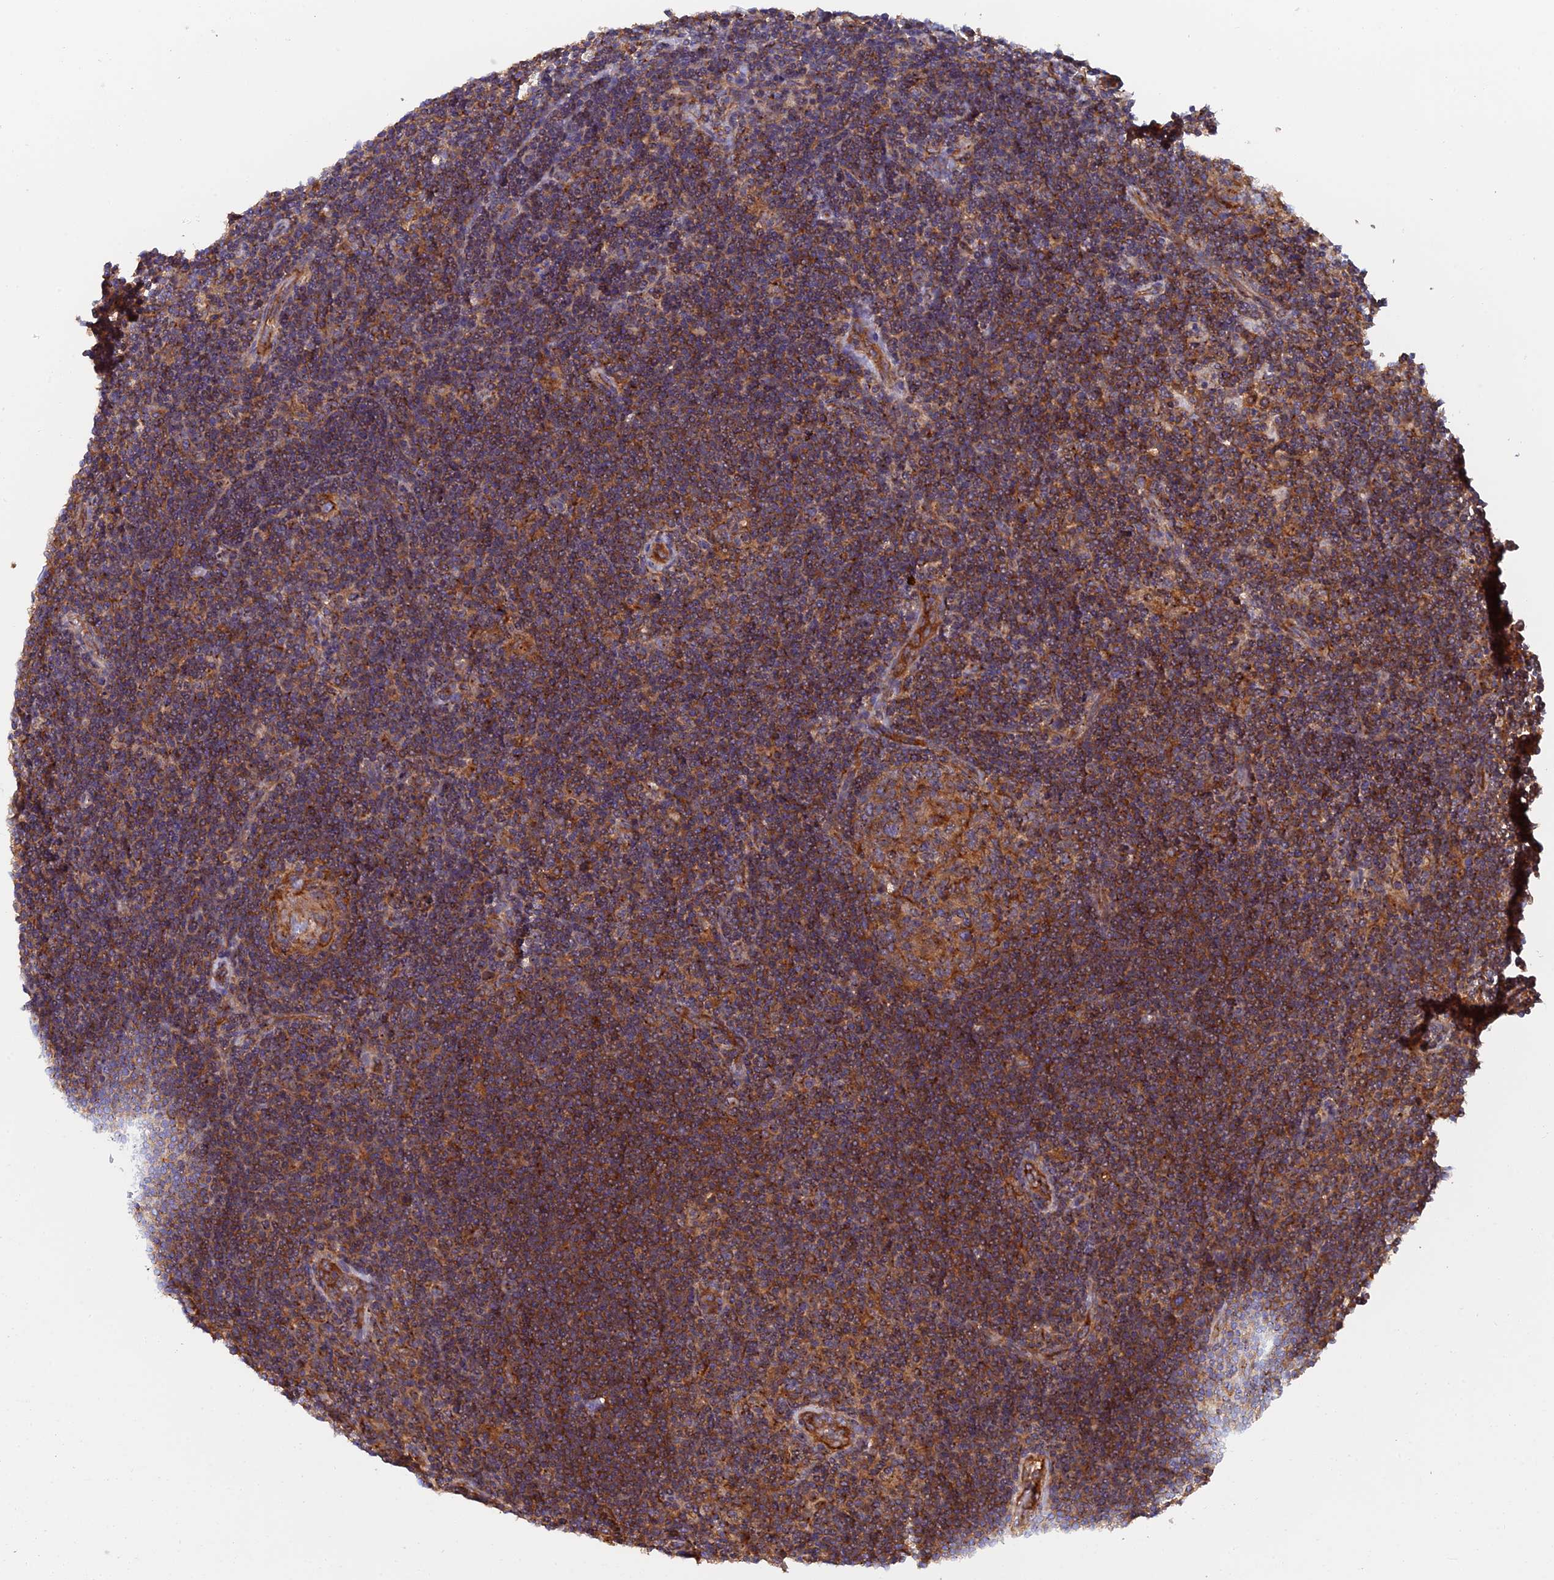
{"staining": {"intensity": "moderate", "quantity": ">75%", "location": "cytoplasmic/membranous"}, "tissue": "lymphoma", "cell_type": "Tumor cells", "image_type": "cancer", "snomed": [{"axis": "morphology", "description": "Hodgkin's disease, NOS"}, {"axis": "topography", "description": "Lymph node"}], "caption": "DAB (3,3'-diaminobenzidine) immunohistochemical staining of human Hodgkin's disease exhibits moderate cytoplasmic/membranous protein staining in about >75% of tumor cells.", "gene": "DCTN2", "patient": {"sex": "female", "age": 57}}